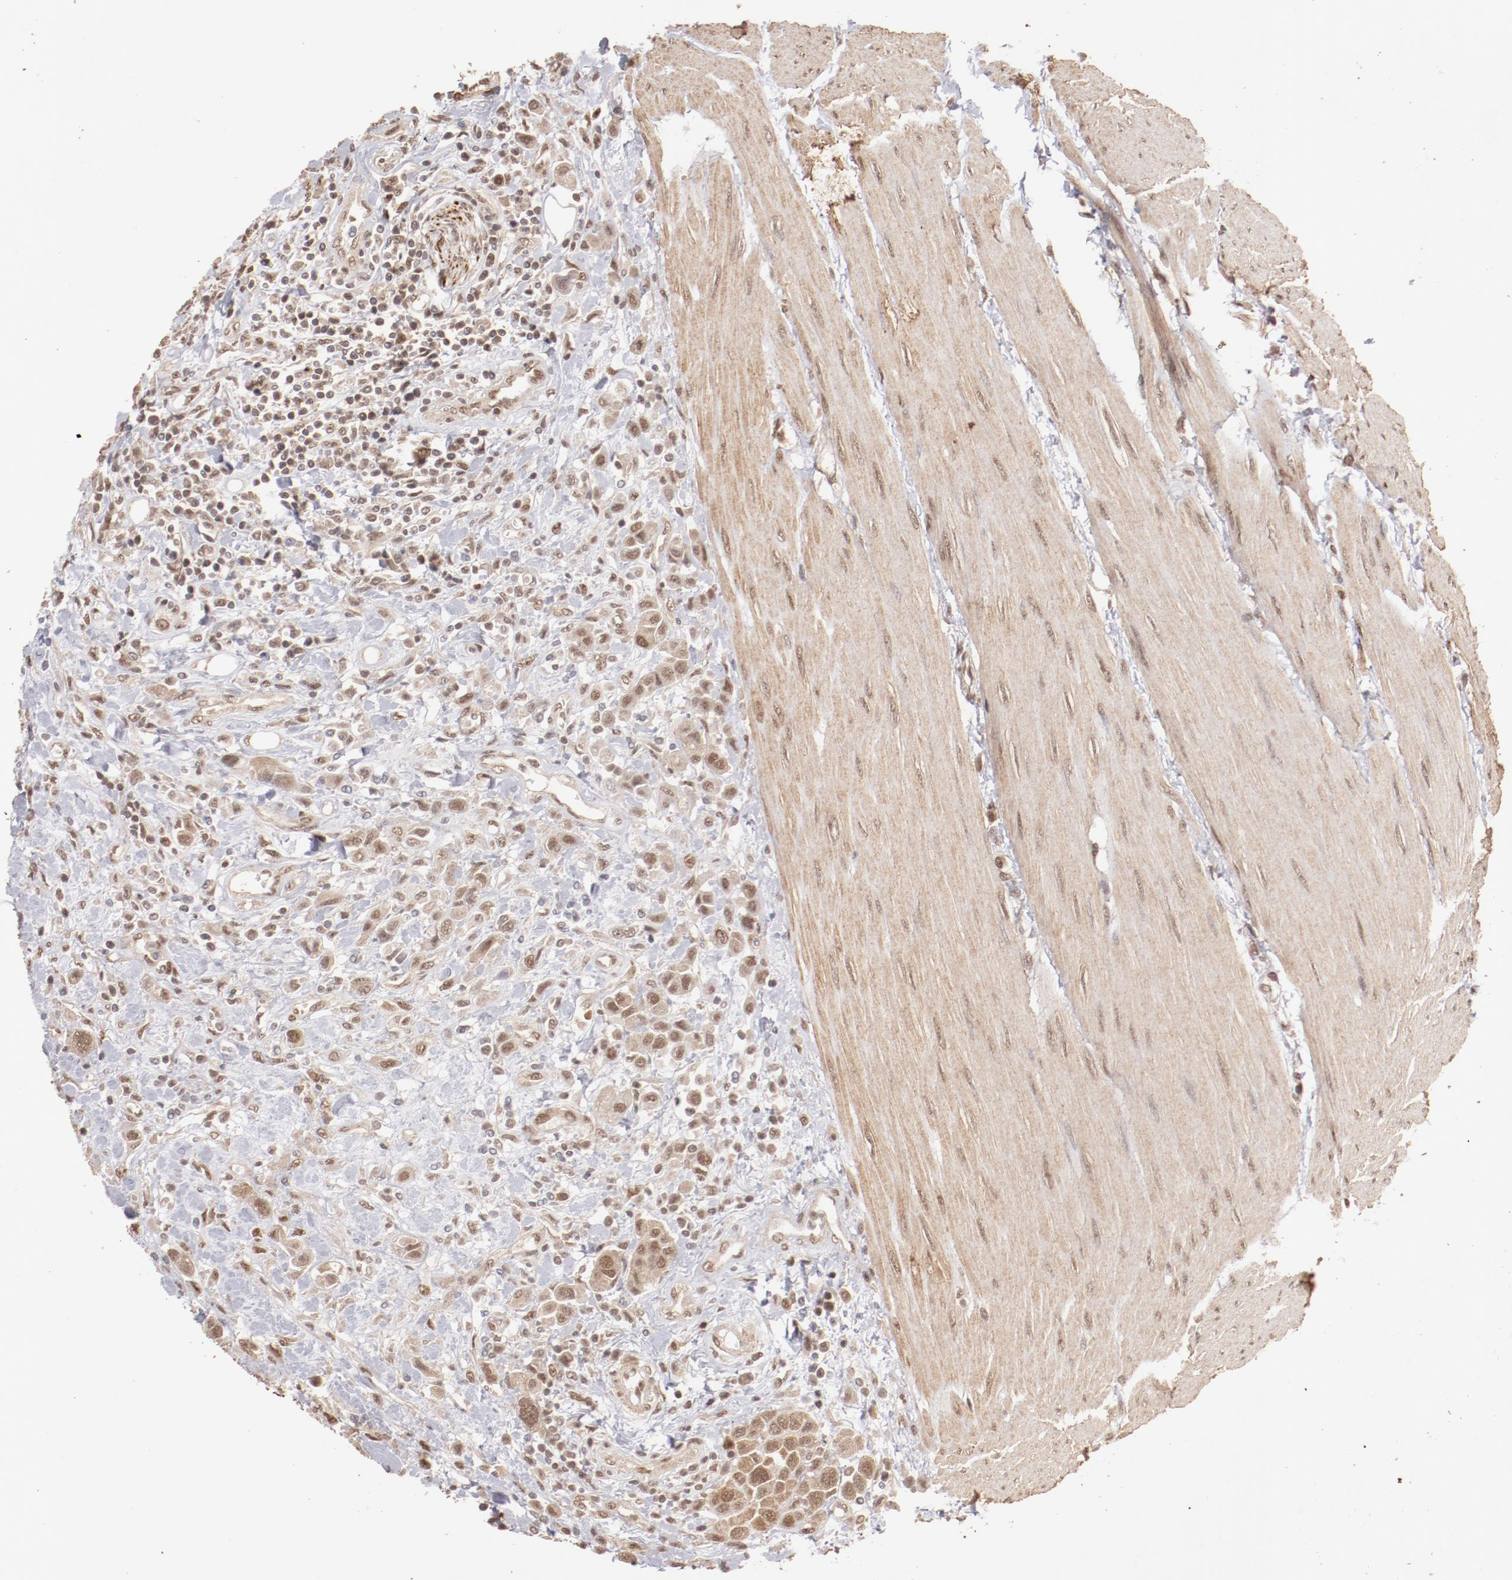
{"staining": {"intensity": "moderate", "quantity": ">75%", "location": "cytoplasmic/membranous,nuclear"}, "tissue": "urothelial cancer", "cell_type": "Tumor cells", "image_type": "cancer", "snomed": [{"axis": "morphology", "description": "Urothelial carcinoma, High grade"}, {"axis": "topography", "description": "Urinary bladder"}], "caption": "Tumor cells exhibit medium levels of moderate cytoplasmic/membranous and nuclear expression in about >75% of cells in human urothelial cancer.", "gene": "CLOCK", "patient": {"sex": "male", "age": 50}}